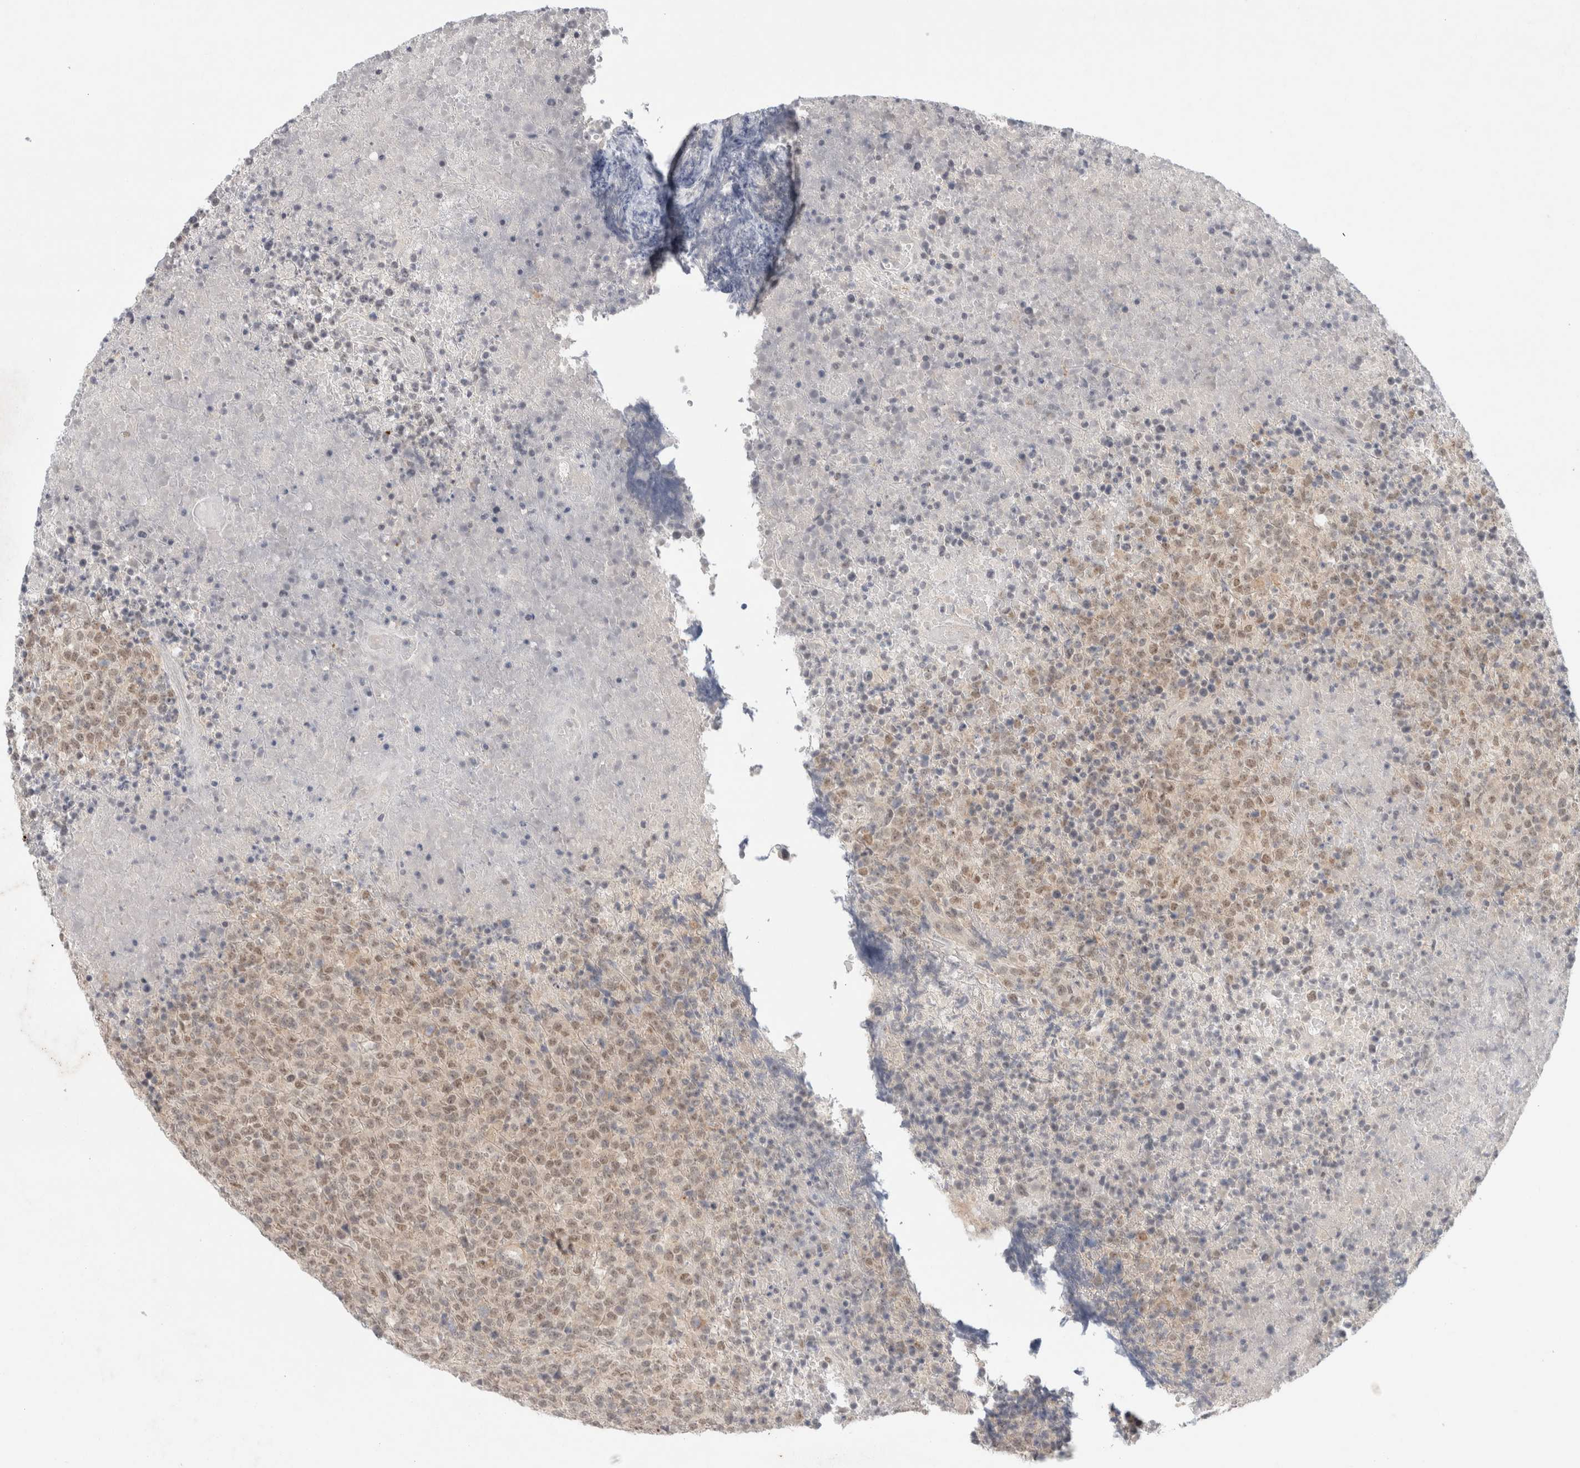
{"staining": {"intensity": "weak", "quantity": "25%-75%", "location": "nuclear"}, "tissue": "lymphoma", "cell_type": "Tumor cells", "image_type": "cancer", "snomed": [{"axis": "morphology", "description": "Malignant lymphoma, non-Hodgkin's type, High grade"}, {"axis": "topography", "description": "Lymph node"}], "caption": "This image shows lymphoma stained with immunohistochemistry to label a protein in brown. The nuclear of tumor cells show weak positivity for the protein. Nuclei are counter-stained blue.", "gene": "FBXO42", "patient": {"sex": "male", "age": 13}}